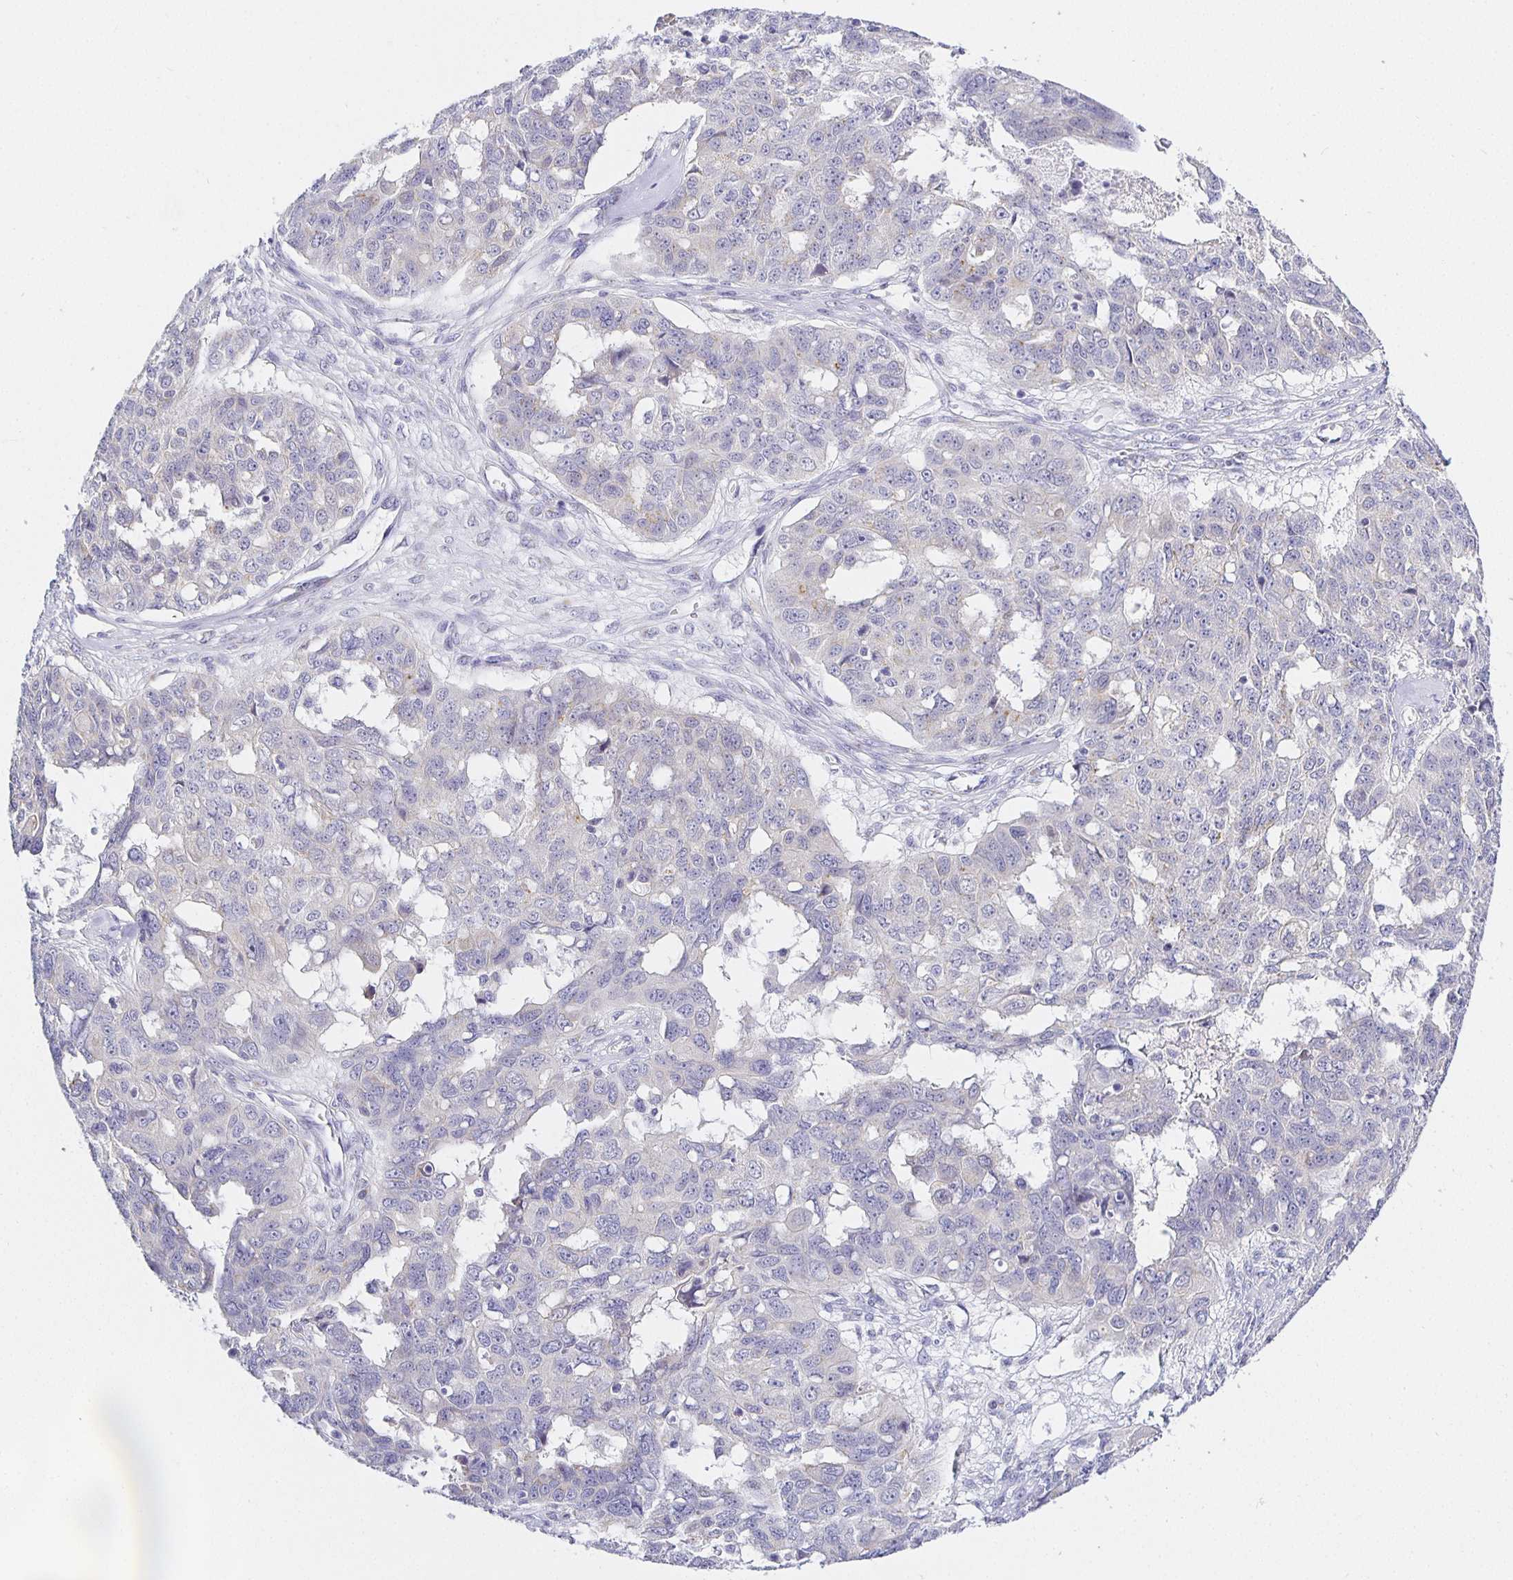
{"staining": {"intensity": "negative", "quantity": "none", "location": "none"}, "tissue": "ovarian cancer", "cell_type": "Tumor cells", "image_type": "cancer", "snomed": [{"axis": "morphology", "description": "Carcinoma, endometroid"}, {"axis": "topography", "description": "Ovary"}], "caption": "Ovarian endometroid carcinoma was stained to show a protein in brown. There is no significant positivity in tumor cells.", "gene": "OPALIN", "patient": {"sex": "female", "age": 70}}